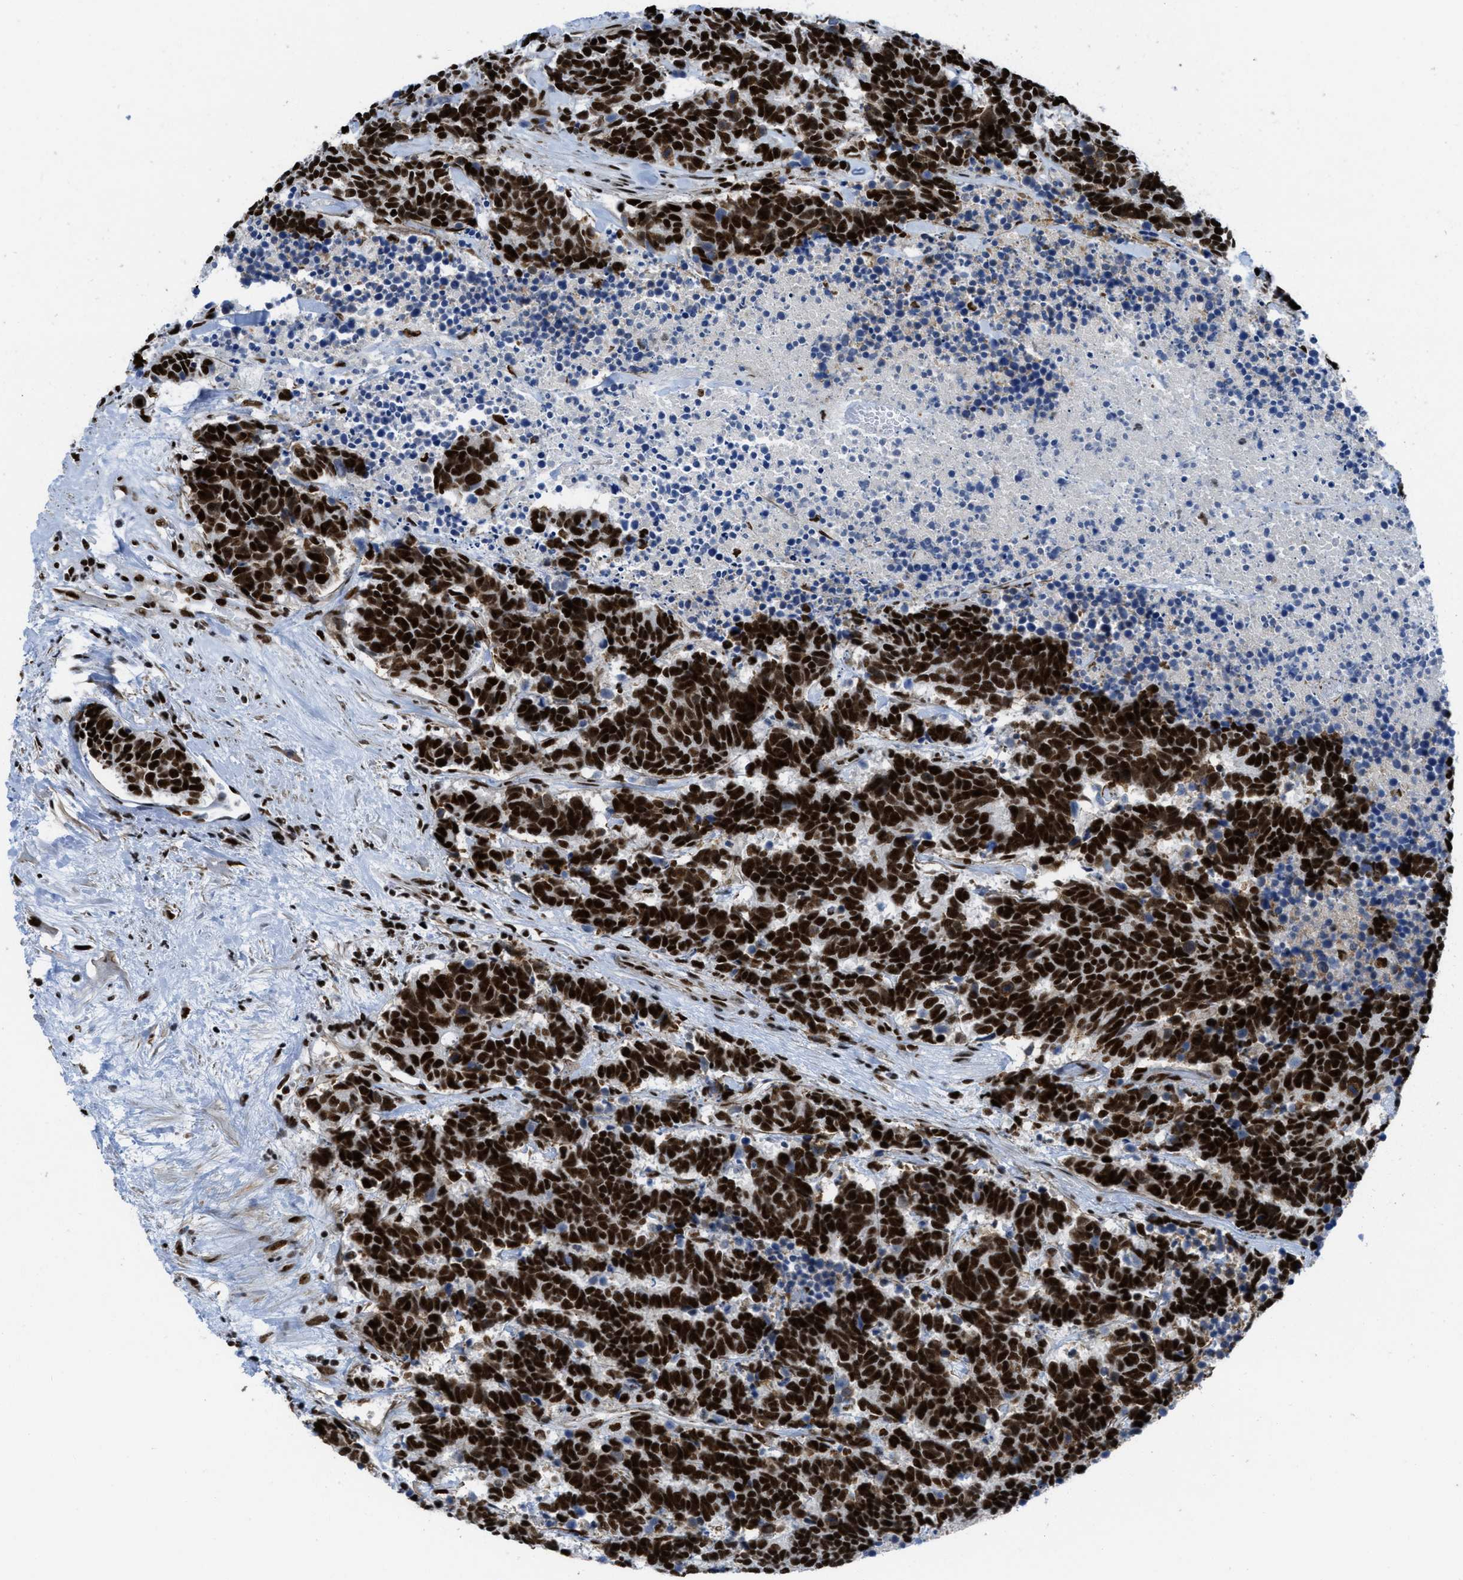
{"staining": {"intensity": "strong", "quantity": ">75%", "location": "nuclear"}, "tissue": "carcinoid", "cell_type": "Tumor cells", "image_type": "cancer", "snomed": [{"axis": "morphology", "description": "Carcinoma, NOS"}, {"axis": "morphology", "description": "Carcinoid, malignant, NOS"}, {"axis": "topography", "description": "Urinary bladder"}], "caption": "A brown stain highlights strong nuclear positivity of a protein in carcinoid tumor cells. (brown staining indicates protein expression, while blue staining denotes nuclei).", "gene": "ZNF207", "patient": {"sex": "male", "age": 57}}